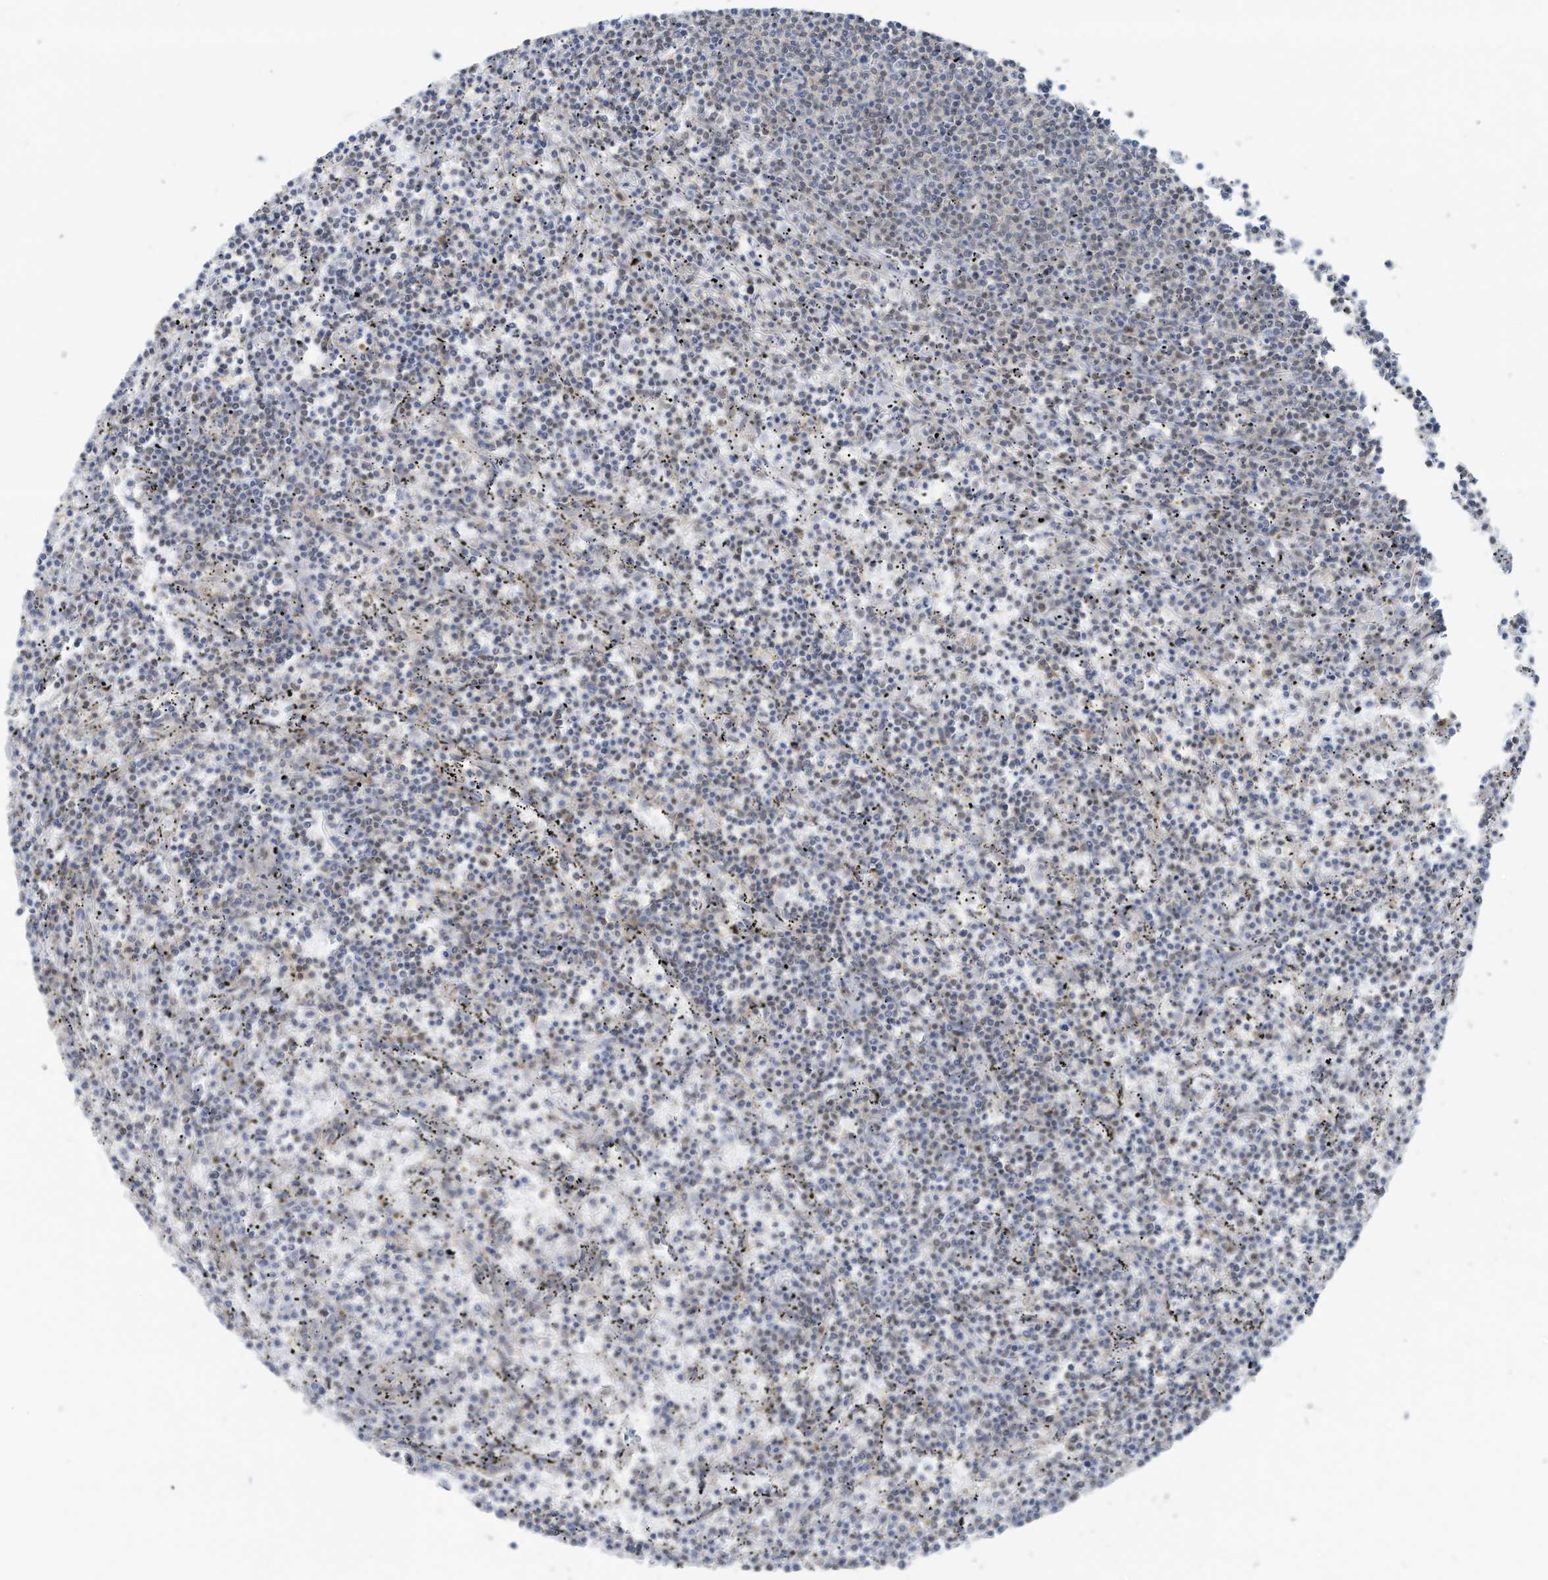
{"staining": {"intensity": "negative", "quantity": "none", "location": "none"}, "tissue": "lymphoma", "cell_type": "Tumor cells", "image_type": "cancer", "snomed": [{"axis": "morphology", "description": "Malignant lymphoma, non-Hodgkin's type, Low grade"}, {"axis": "topography", "description": "Spleen"}], "caption": "IHC micrograph of low-grade malignant lymphoma, non-Hodgkin's type stained for a protein (brown), which reveals no positivity in tumor cells.", "gene": "DBR1", "patient": {"sex": "female", "age": 50}}